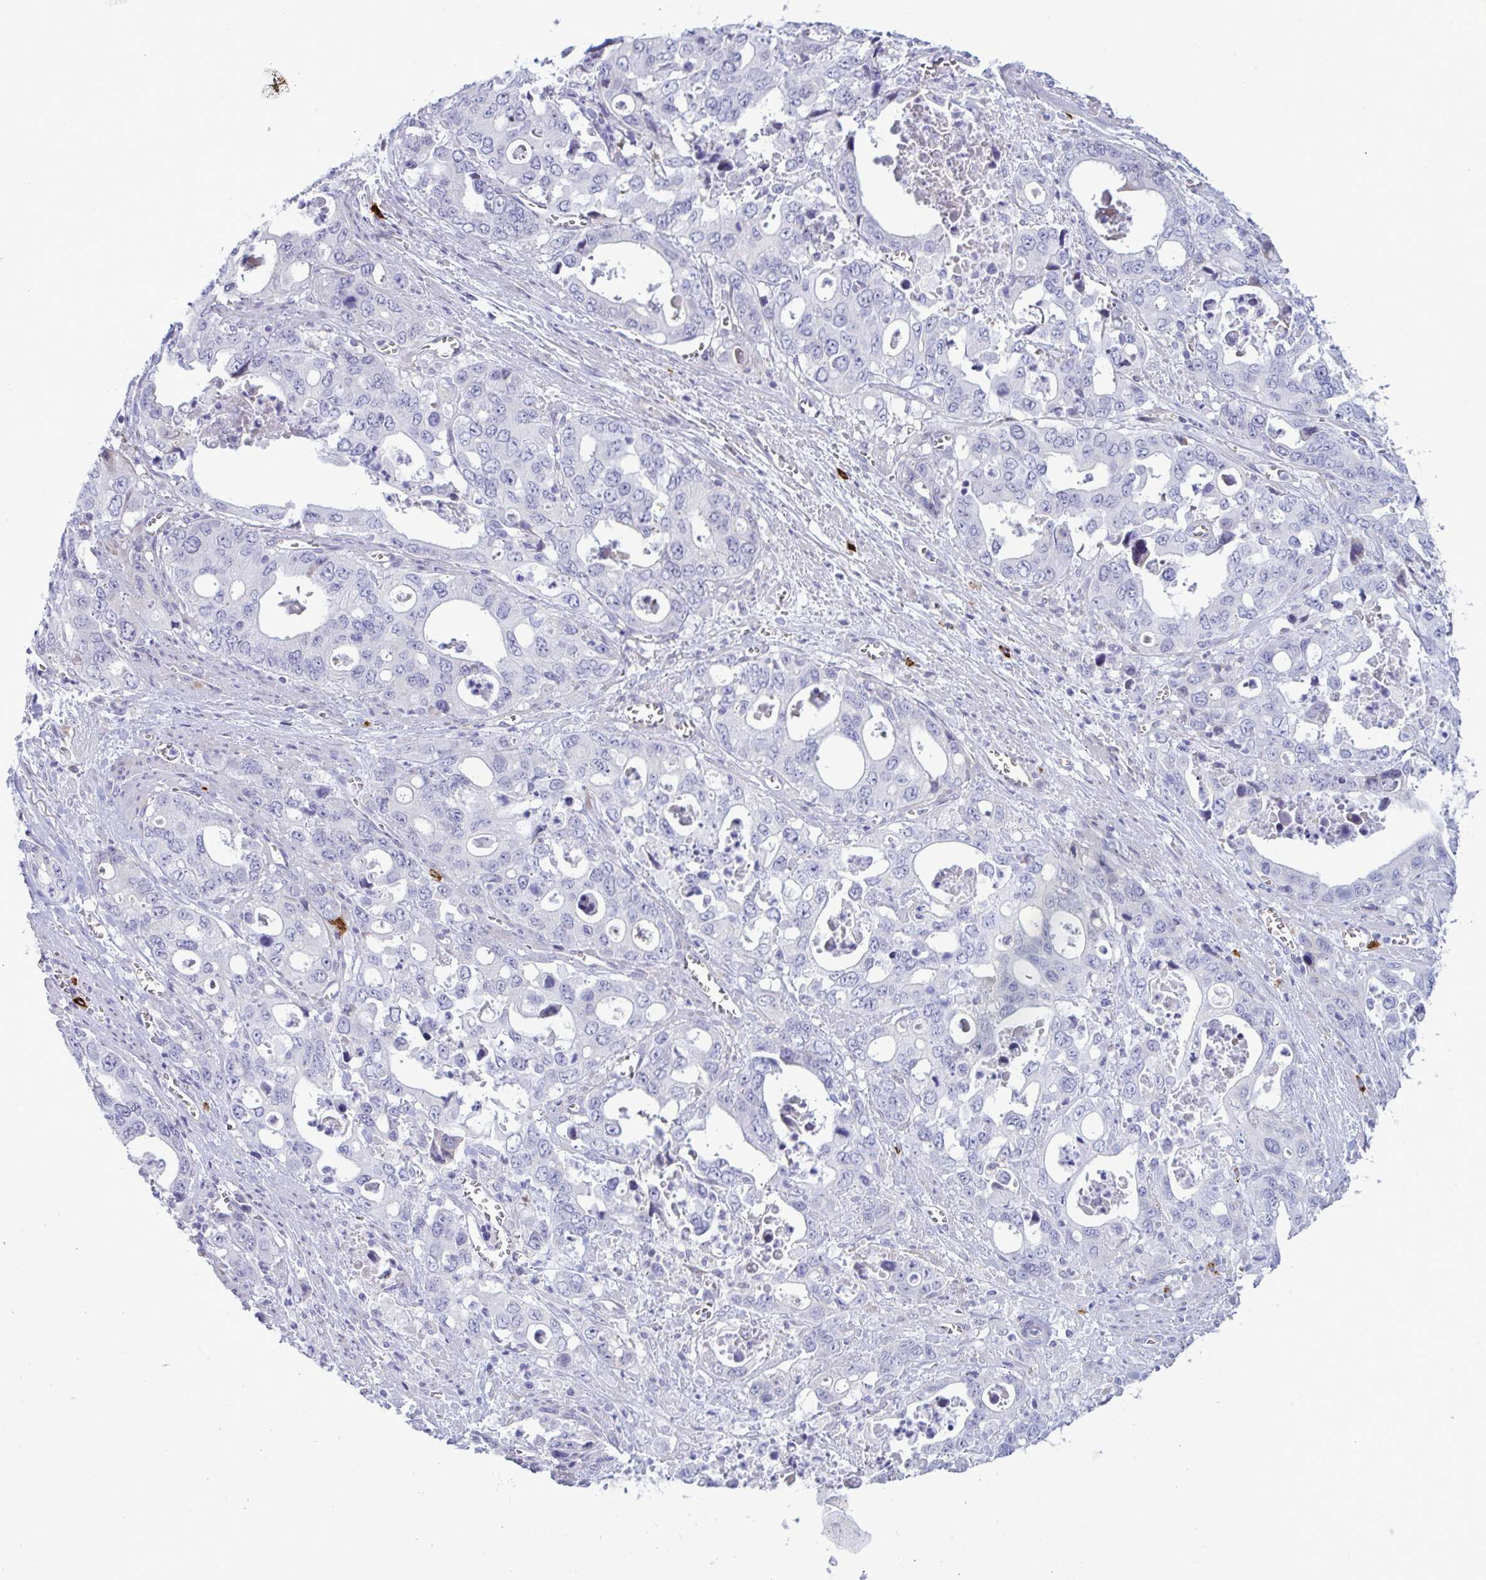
{"staining": {"intensity": "negative", "quantity": "none", "location": "none"}, "tissue": "stomach cancer", "cell_type": "Tumor cells", "image_type": "cancer", "snomed": [{"axis": "morphology", "description": "Adenocarcinoma, NOS"}, {"axis": "topography", "description": "Stomach, upper"}], "caption": "An IHC micrograph of stomach cancer (adenocarcinoma) is shown. There is no staining in tumor cells of stomach cancer (adenocarcinoma).", "gene": "ZNF684", "patient": {"sex": "male", "age": 74}}